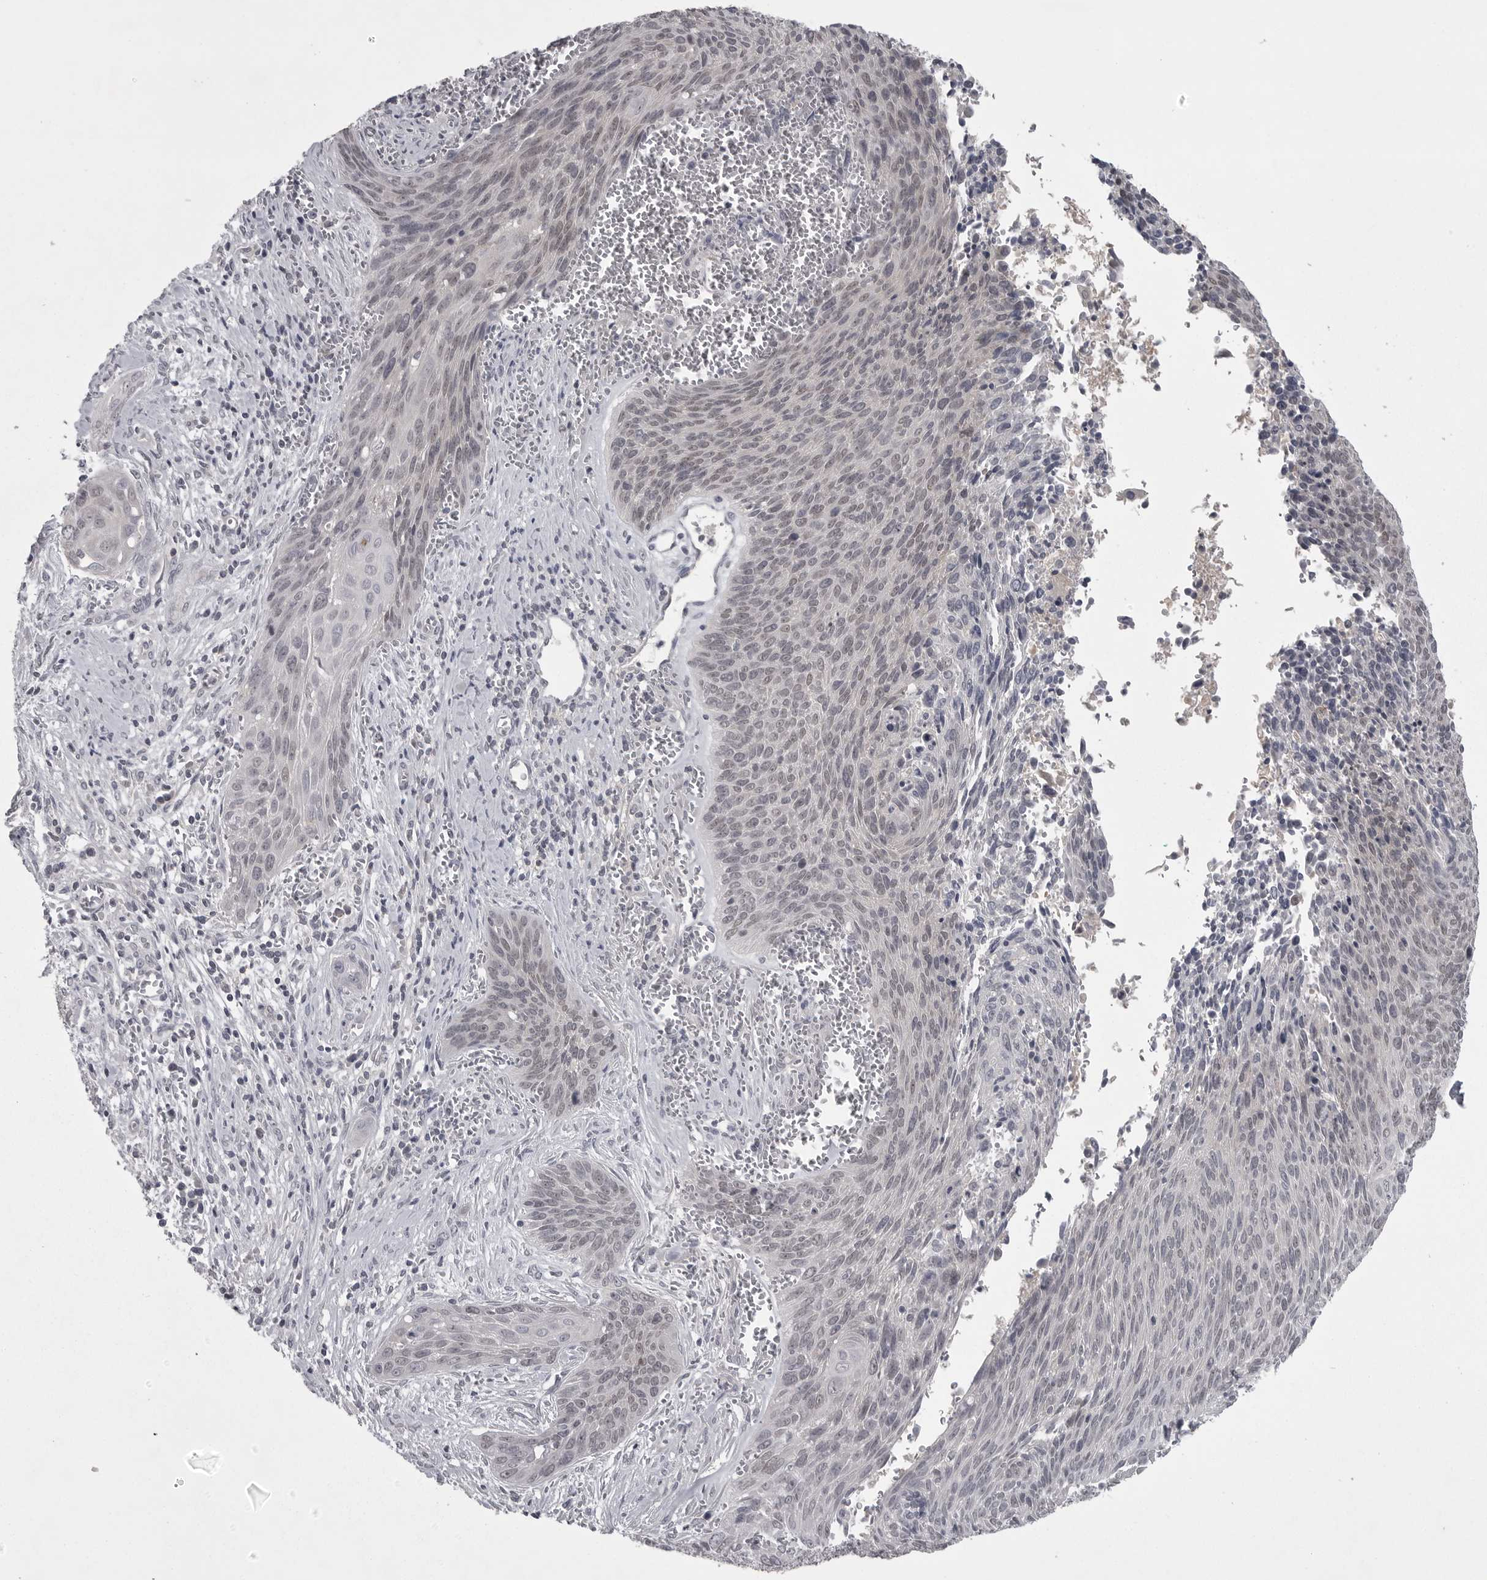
{"staining": {"intensity": "weak", "quantity": "25%-75%", "location": "nuclear"}, "tissue": "cervical cancer", "cell_type": "Tumor cells", "image_type": "cancer", "snomed": [{"axis": "morphology", "description": "Squamous cell carcinoma, NOS"}, {"axis": "topography", "description": "Cervix"}], "caption": "Approximately 25%-75% of tumor cells in human cervical cancer exhibit weak nuclear protein staining as visualized by brown immunohistochemical staining.", "gene": "PHF13", "patient": {"sex": "female", "age": 55}}